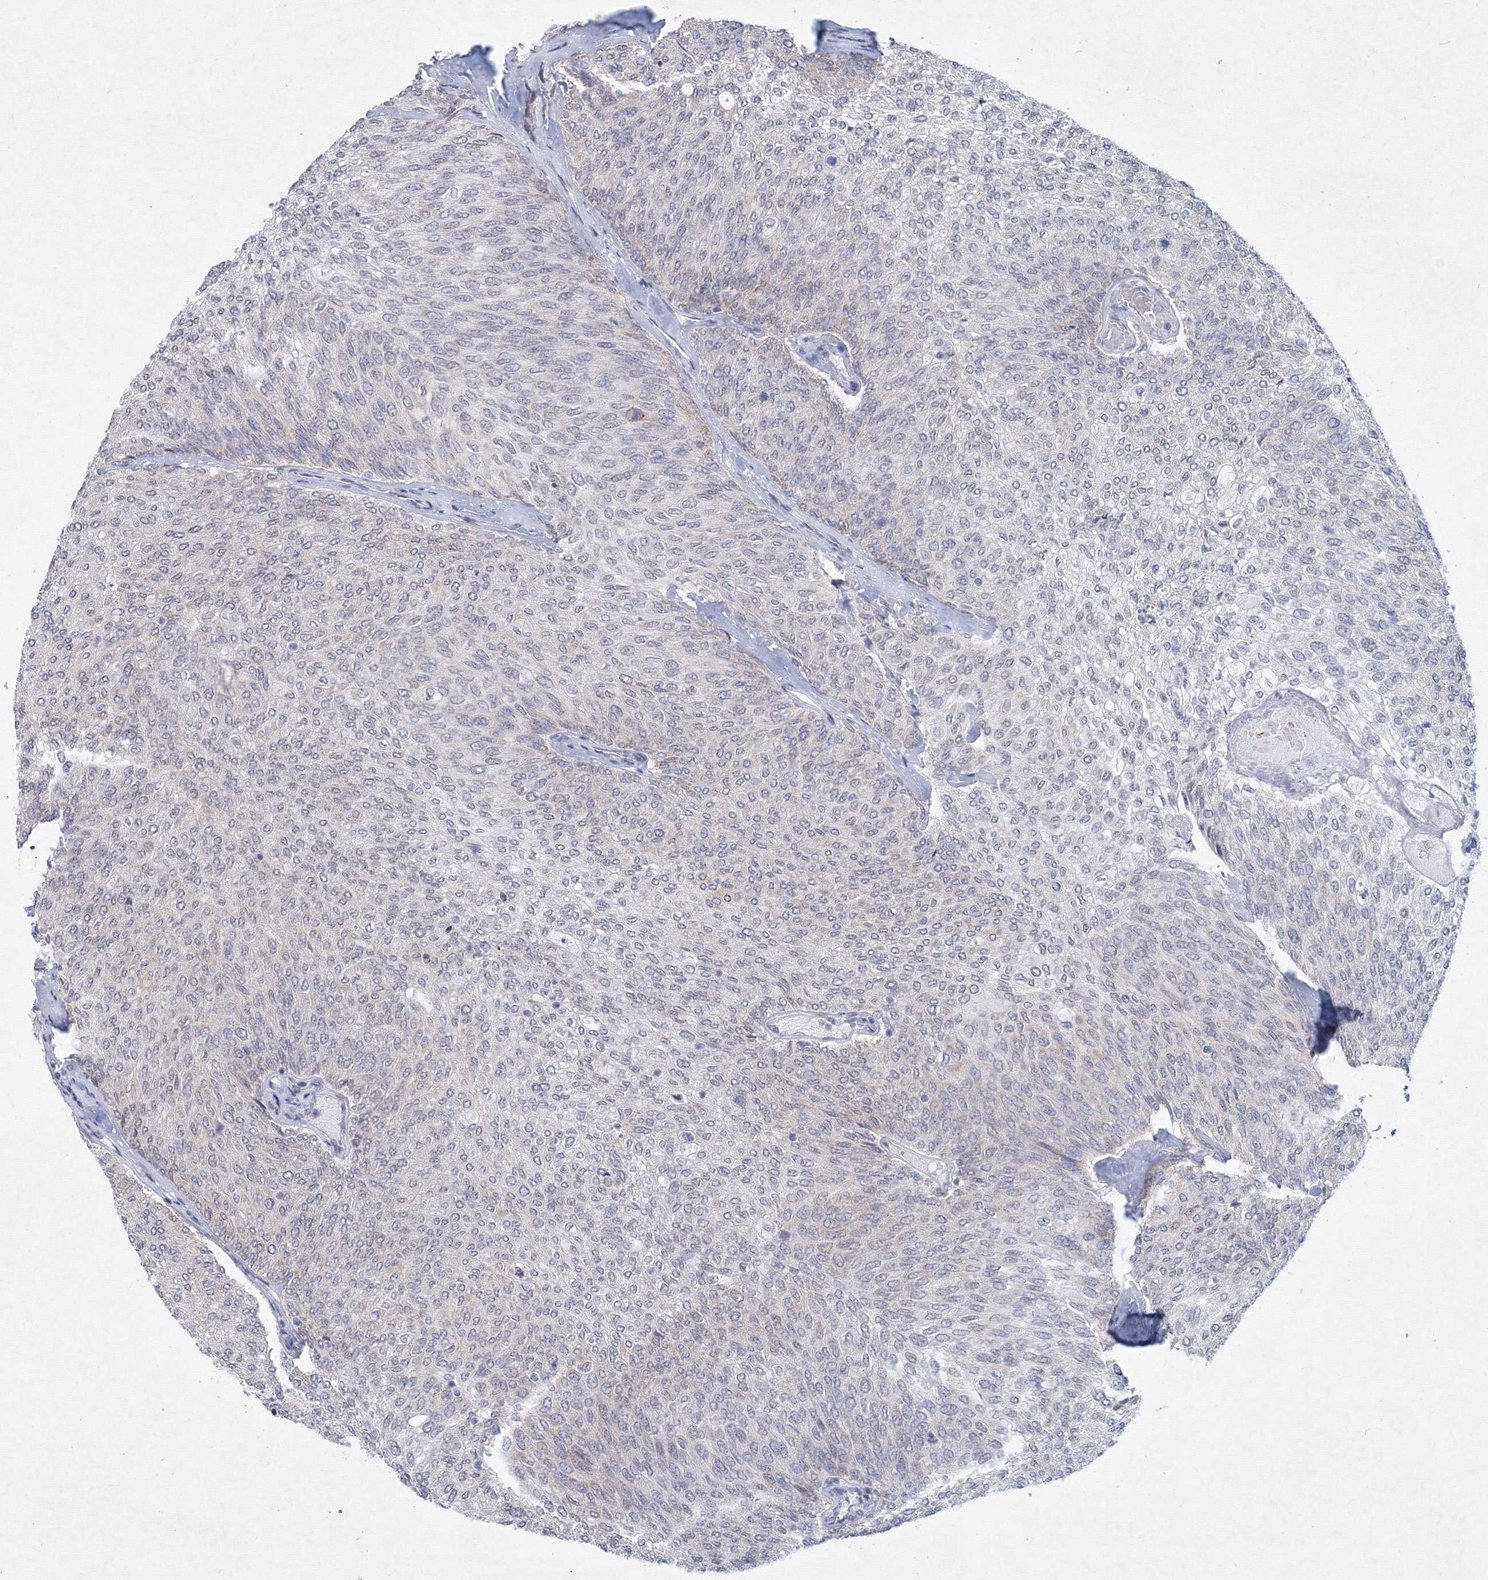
{"staining": {"intensity": "negative", "quantity": "none", "location": "none"}, "tissue": "urothelial cancer", "cell_type": "Tumor cells", "image_type": "cancer", "snomed": [{"axis": "morphology", "description": "Urothelial carcinoma, Low grade"}, {"axis": "topography", "description": "Urinary bladder"}], "caption": "DAB (3,3'-diaminobenzidine) immunohistochemical staining of human urothelial carcinoma (low-grade) demonstrates no significant staining in tumor cells.", "gene": "SF3B6", "patient": {"sex": "female", "age": 79}}